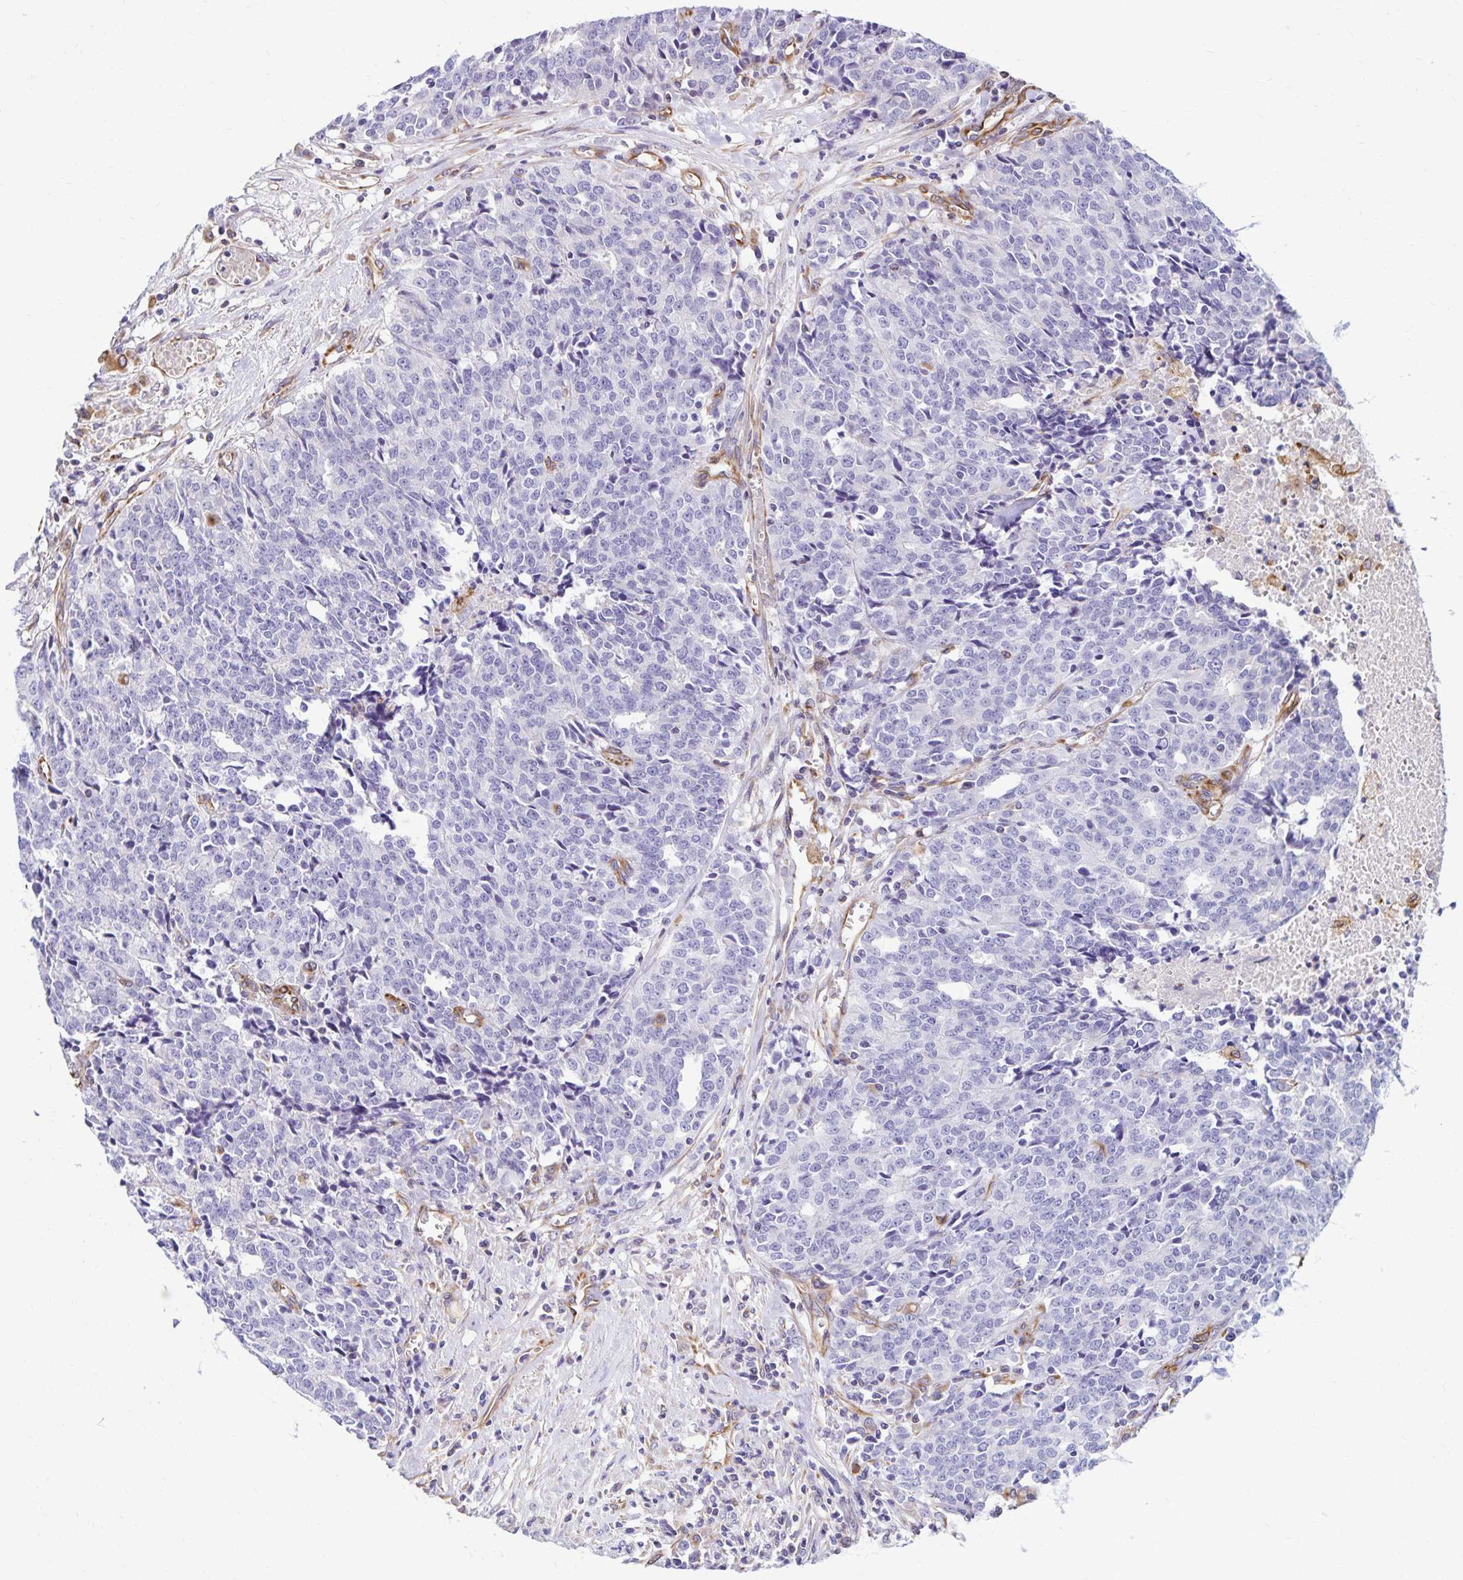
{"staining": {"intensity": "negative", "quantity": "none", "location": "none"}, "tissue": "prostate cancer", "cell_type": "Tumor cells", "image_type": "cancer", "snomed": [{"axis": "morphology", "description": "Adenocarcinoma, High grade"}, {"axis": "topography", "description": "Prostate and seminal vesicle, NOS"}], "caption": "Immunohistochemical staining of human prostate adenocarcinoma (high-grade) exhibits no significant staining in tumor cells.", "gene": "TRPV6", "patient": {"sex": "male", "age": 60}}